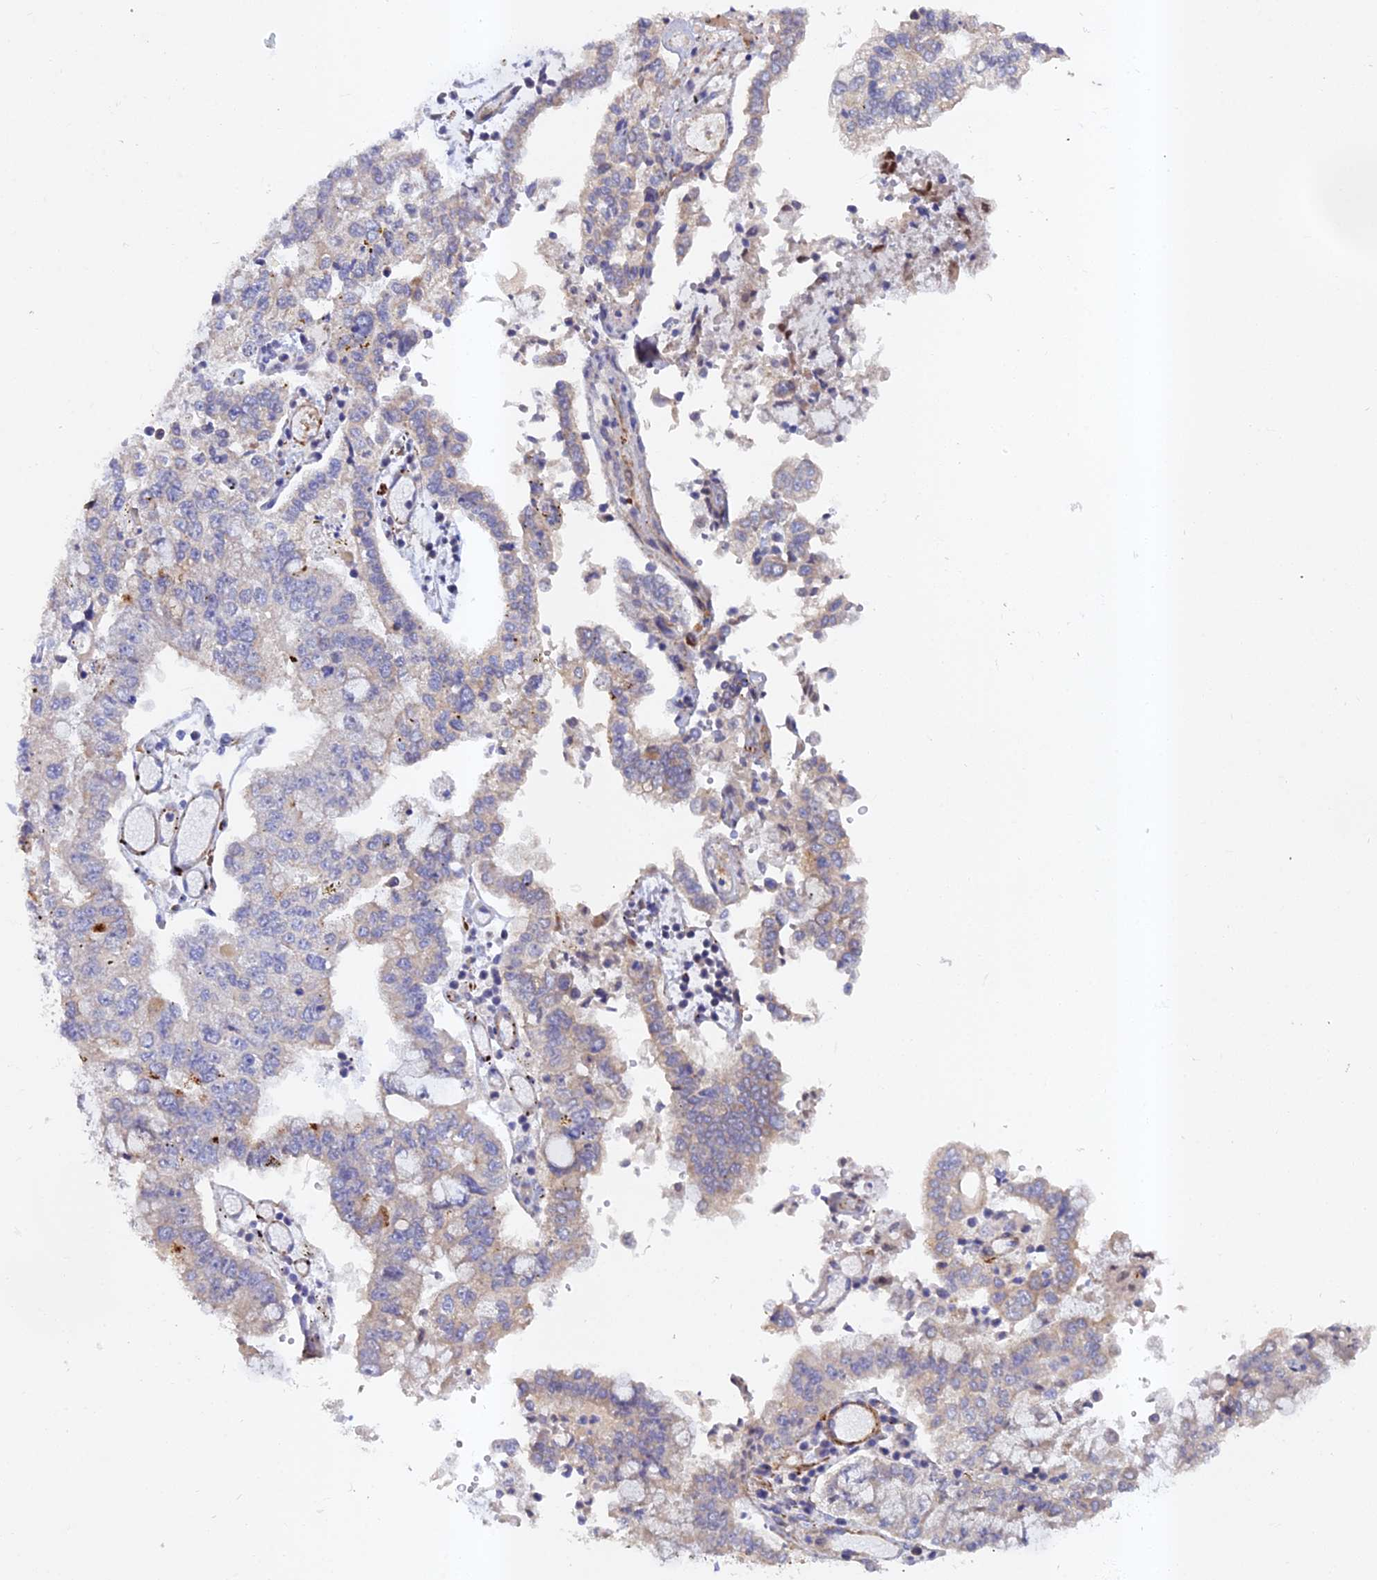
{"staining": {"intensity": "negative", "quantity": "none", "location": "none"}, "tissue": "stomach cancer", "cell_type": "Tumor cells", "image_type": "cancer", "snomed": [{"axis": "morphology", "description": "Adenocarcinoma, NOS"}, {"axis": "topography", "description": "Stomach"}], "caption": "Stomach cancer (adenocarcinoma) was stained to show a protein in brown. There is no significant positivity in tumor cells.", "gene": "RALGAPA2", "patient": {"sex": "male", "age": 76}}